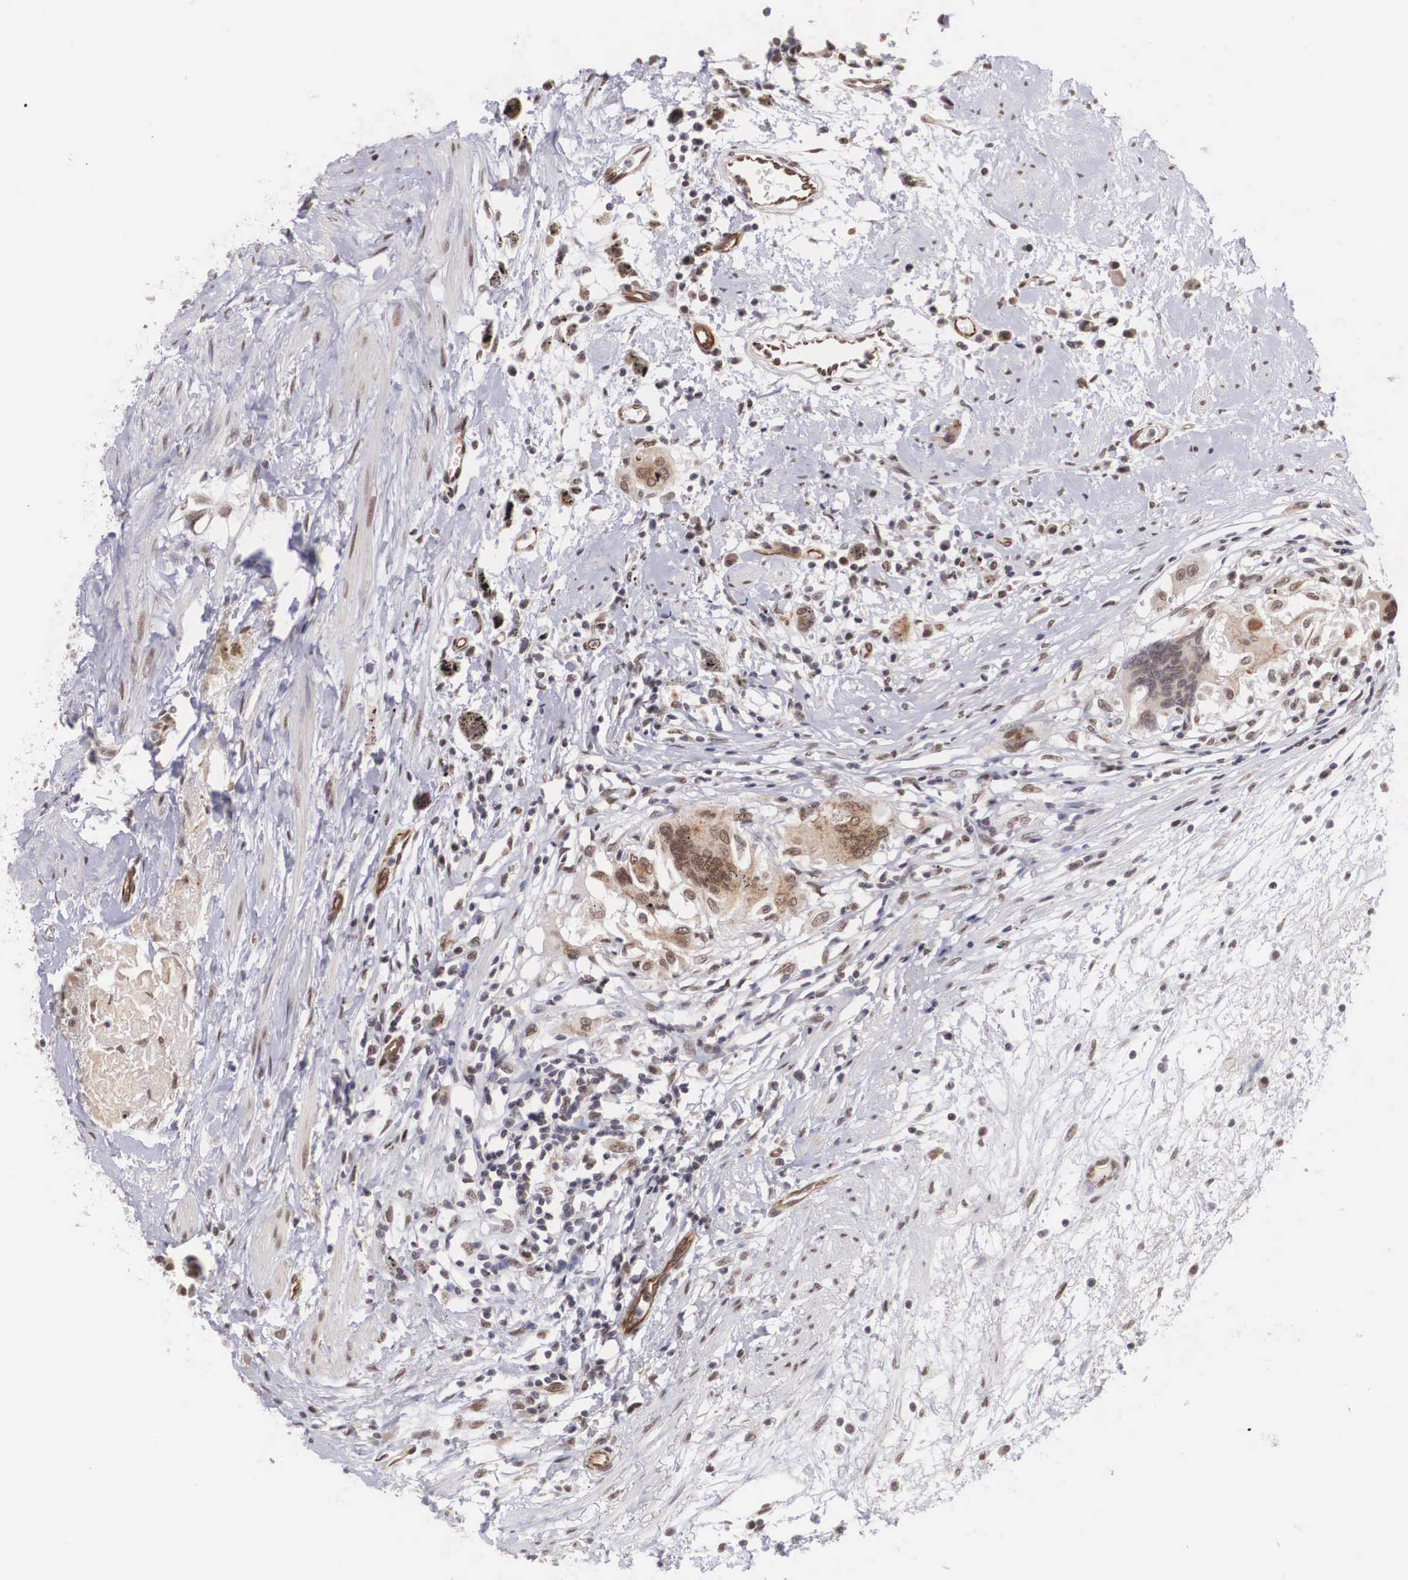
{"staining": {"intensity": "moderate", "quantity": ">75%", "location": "nuclear"}, "tissue": "urothelial cancer", "cell_type": "Tumor cells", "image_type": "cancer", "snomed": [{"axis": "morphology", "description": "Urothelial carcinoma, High grade"}, {"axis": "topography", "description": "Urinary bladder"}], "caption": "High-grade urothelial carcinoma stained for a protein (brown) reveals moderate nuclear positive positivity in about >75% of tumor cells.", "gene": "MORC2", "patient": {"sex": "male", "age": 78}}